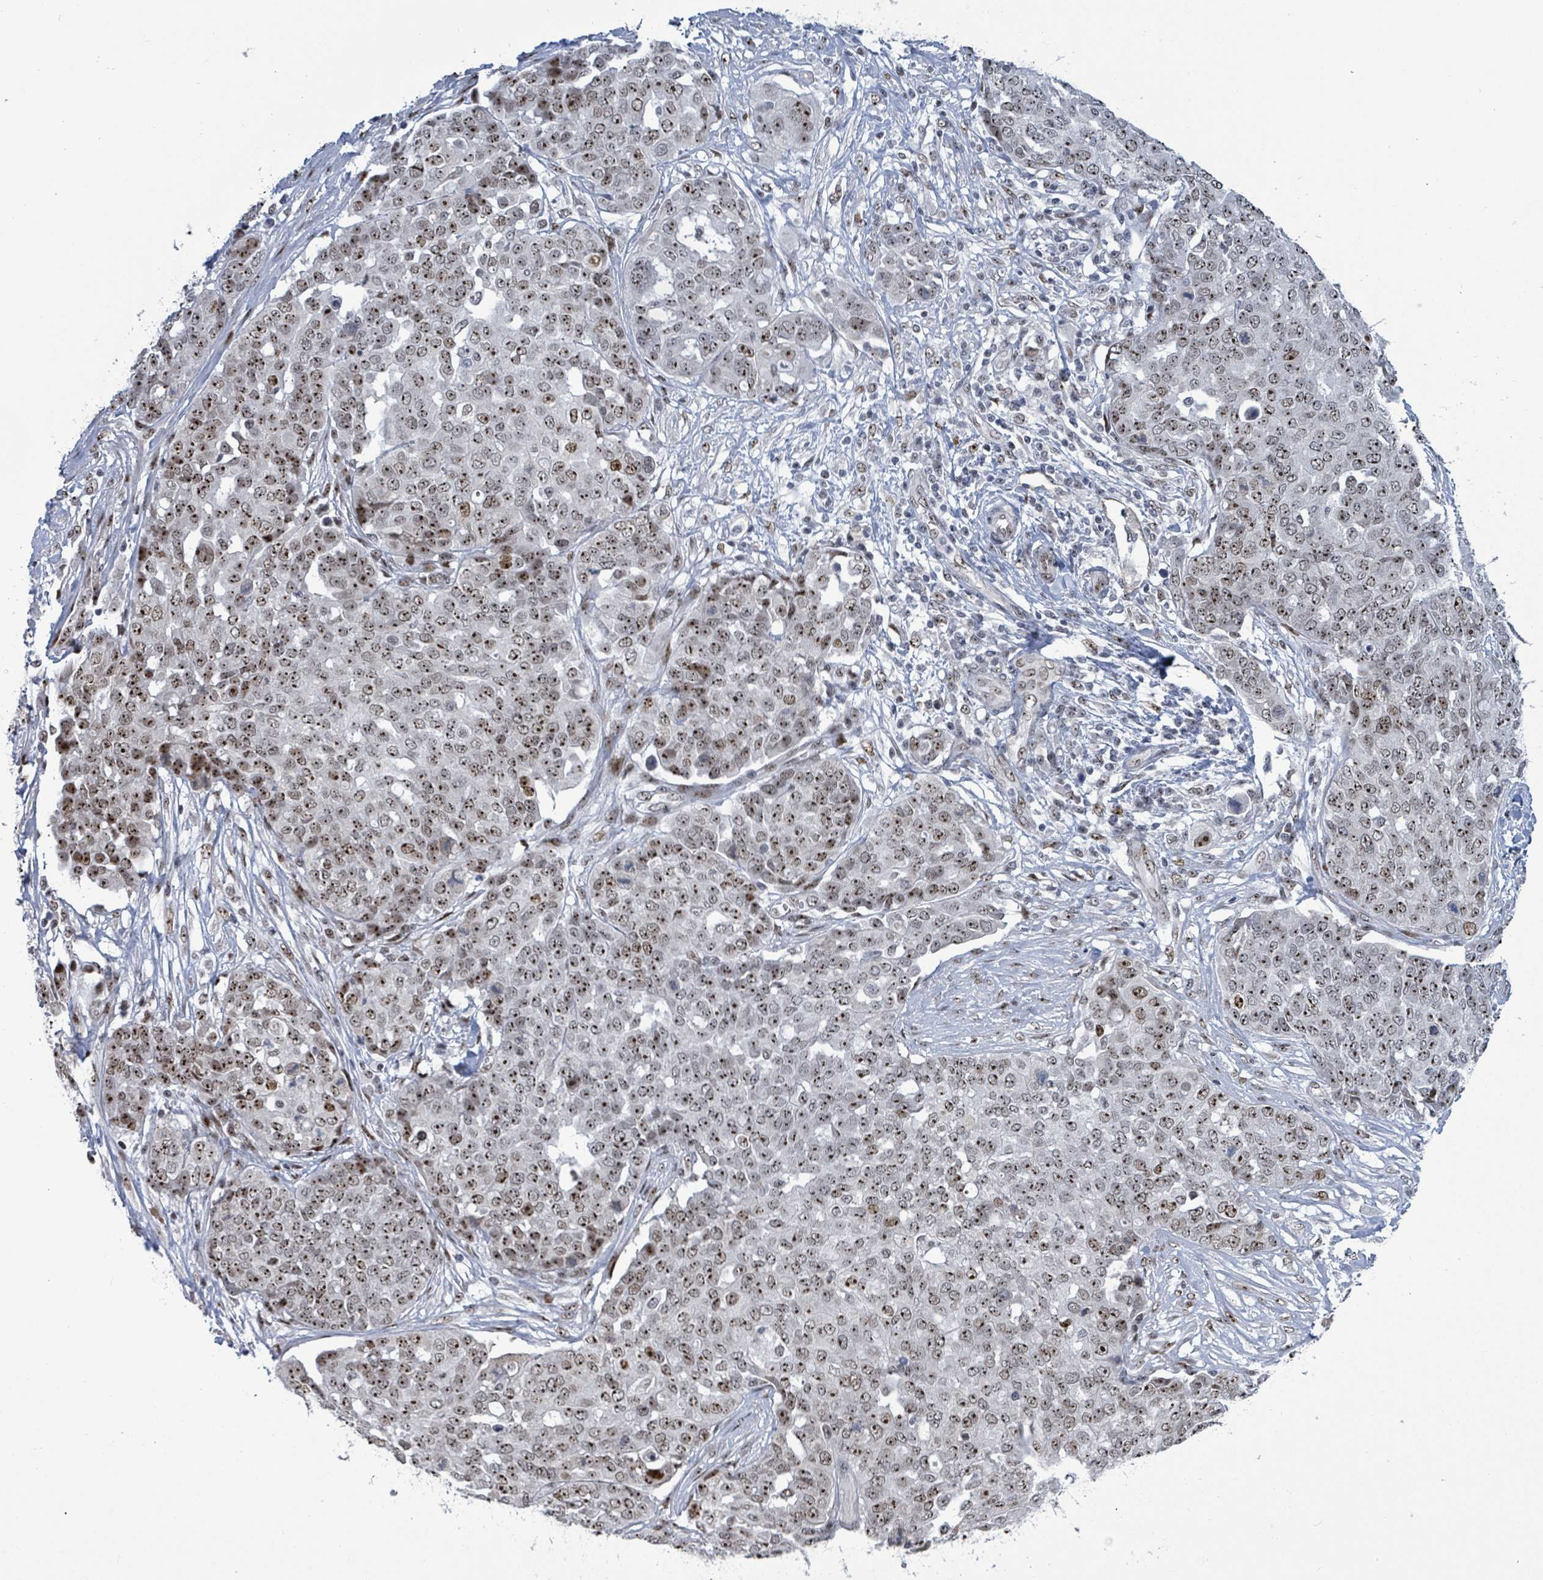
{"staining": {"intensity": "moderate", "quantity": ">75%", "location": "nuclear"}, "tissue": "ovarian cancer", "cell_type": "Tumor cells", "image_type": "cancer", "snomed": [{"axis": "morphology", "description": "Cystadenocarcinoma, serous, NOS"}, {"axis": "topography", "description": "Soft tissue"}, {"axis": "topography", "description": "Ovary"}], "caption": "A high-resolution micrograph shows IHC staining of ovarian cancer, which exhibits moderate nuclear expression in about >75% of tumor cells.", "gene": "RRN3", "patient": {"sex": "female", "age": 57}}